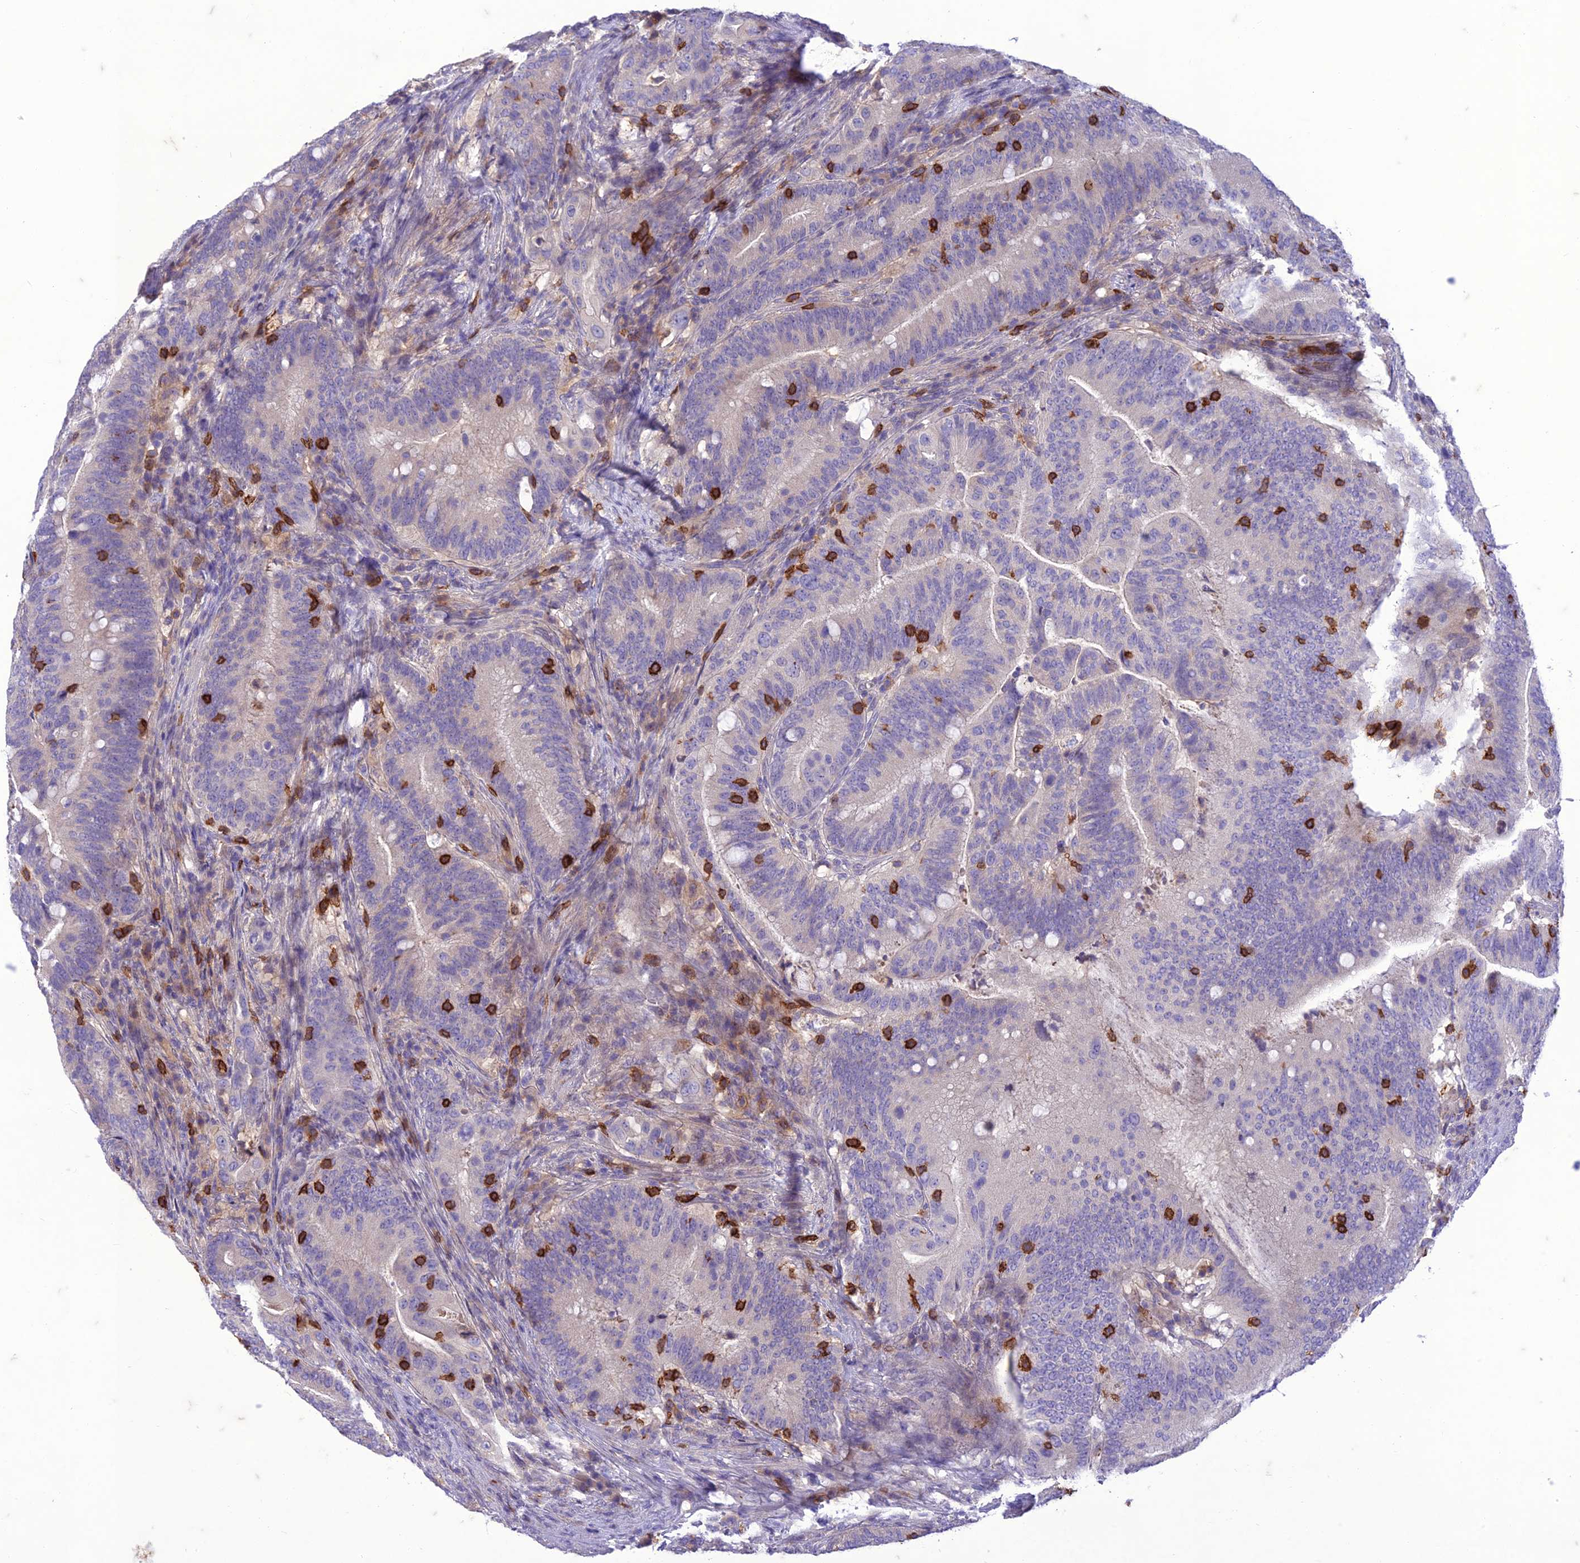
{"staining": {"intensity": "negative", "quantity": "none", "location": "none"}, "tissue": "colorectal cancer", "cell_type": "Tumor cells", "image_type": "cancer", "snomed": [{"axis": "morphology", "description": "Adenocarcinoma, NOS"}, {"axis": "topography", "description": "Colon"}], "caption": "An immunohistochemistry (IHC) photomicrograph of colorectal cancer (adenocarcinoma) is shown. There is no staining in tumor cells of colorectal cancer (adenocarcinoma). (DAB (3,3'-diaminobenzidine) IHC visualized using brightfield microscopy, high magnification).", "gene": "ITGAE", "patient": {"sex": "female", "age": 66}}